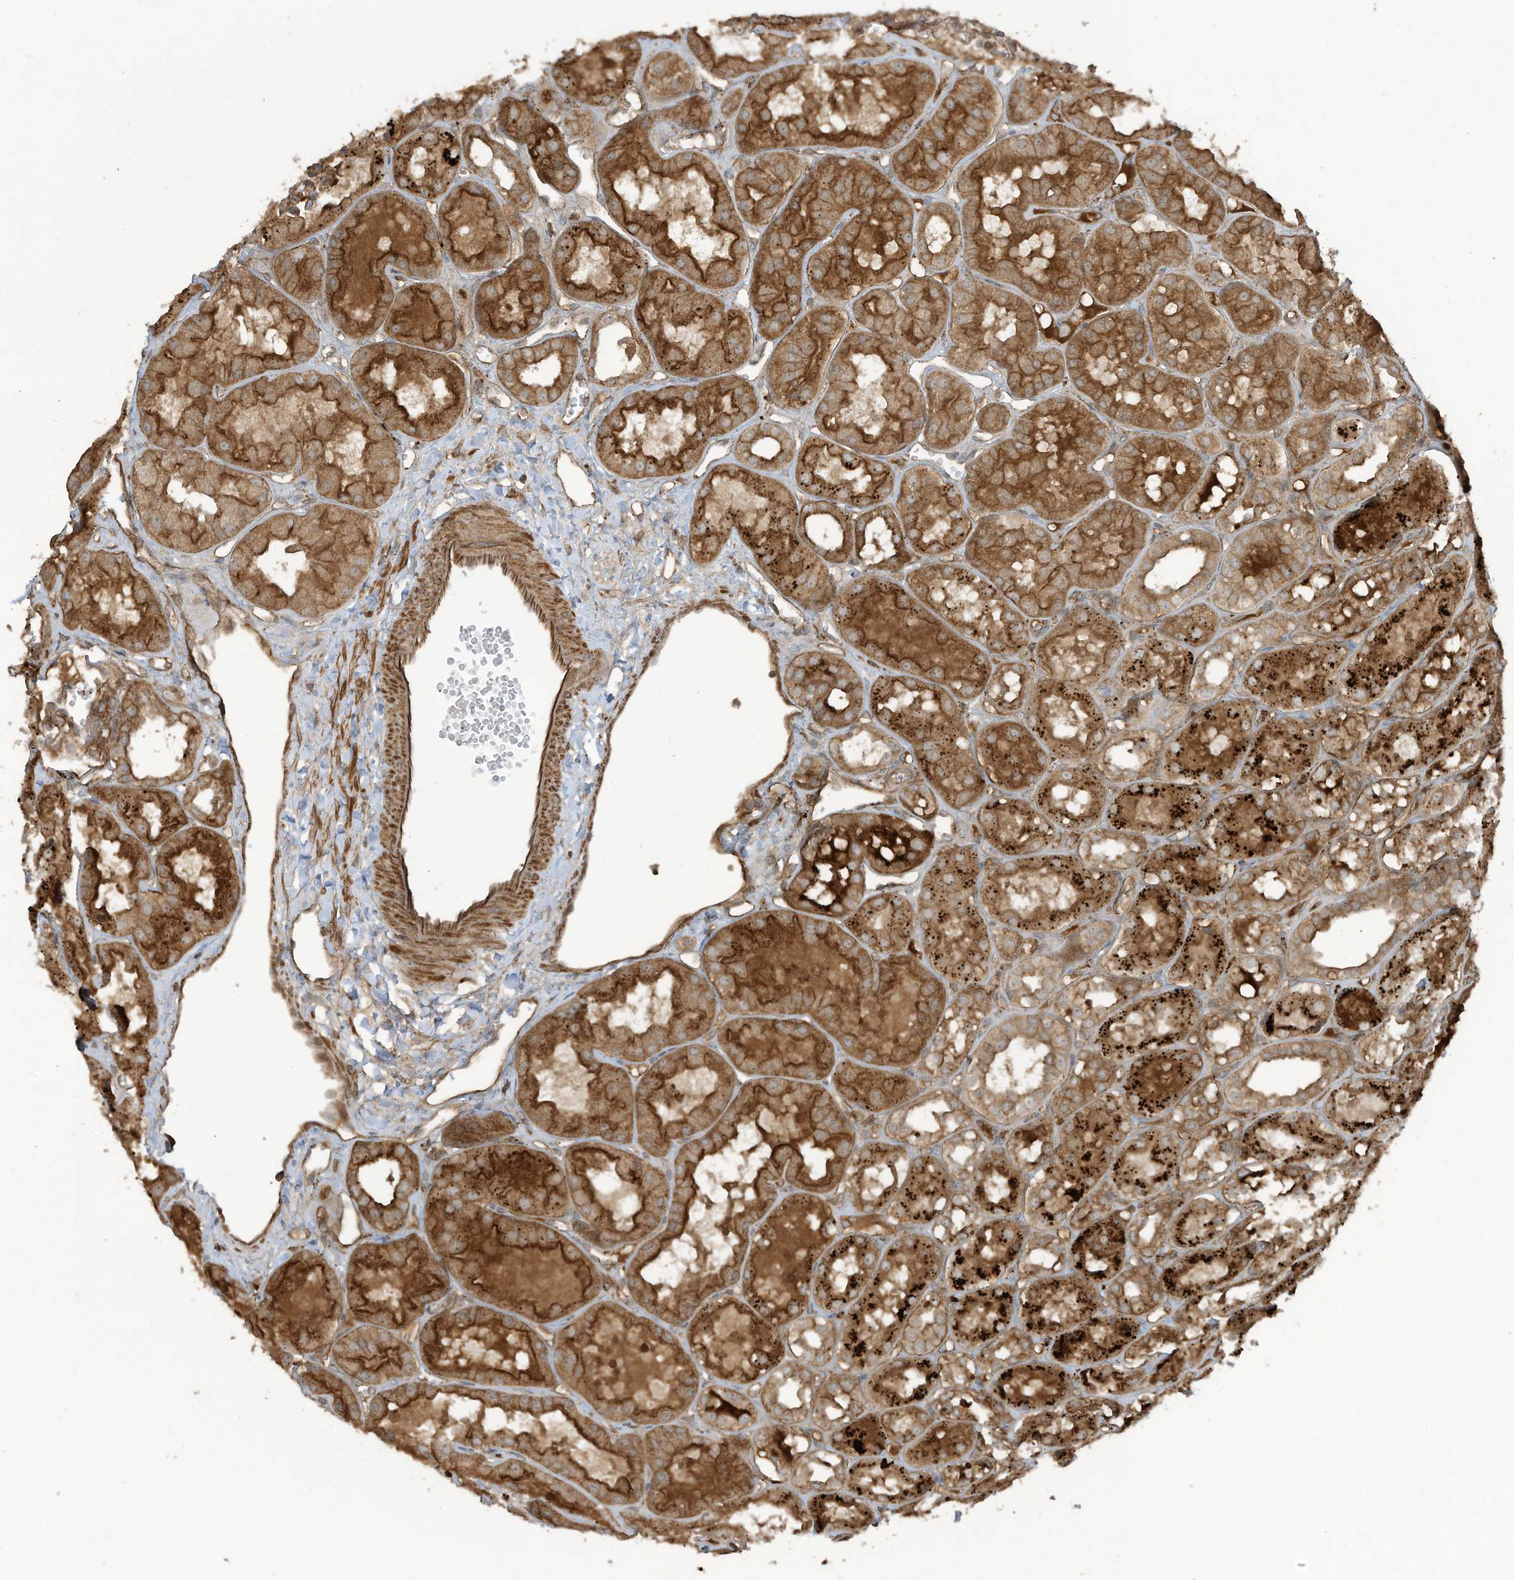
{"staining": {"intensity": "moderate", "quantity": ">75%", "location": "cytoplasmic/membranous"}, "tissue": "kidney", "cell_type": "Cells in glomeruli", "image_type": "normal", "snomed": [{"axis": "morphology", "description": "Normal tissue, NOS"}, {"axis": "topography", "description": "Kidney"}], "caption": "Immunohistochemical staining of normal kidney reveals moderate cytoplasmic/membranous protein positivity in about >75% of cells in glomeruli. The staining is performed using DAB (3,3'-diaminobenzidine) brown chromogen to label protein expression. The nuclei are counter-stained blue using hematoxylin.", "gene": "DDIT4", "patient": {"sex": "male", "age": 16}}